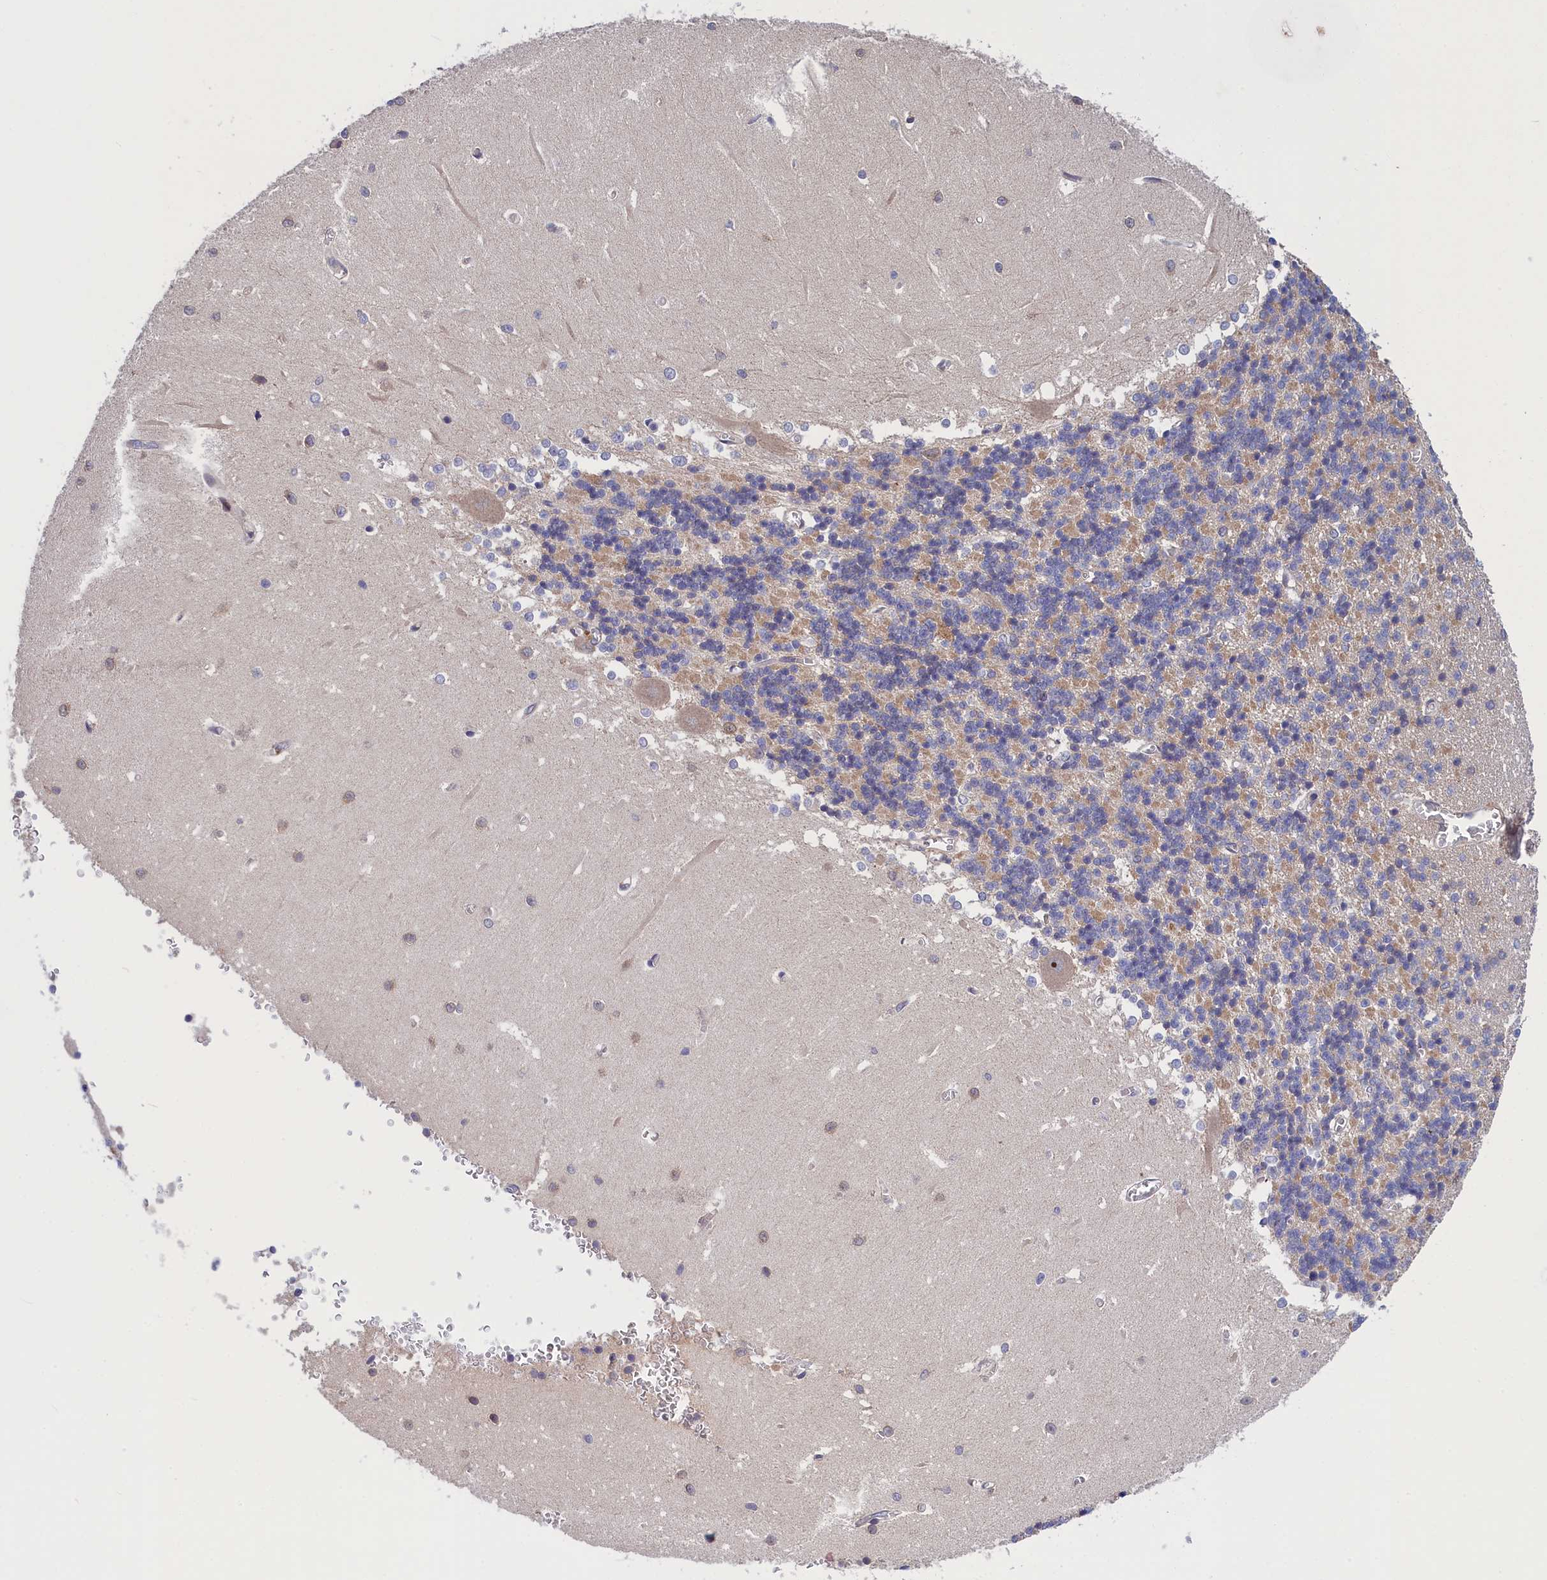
{"staining": {"intensity": "moderate", "quantity": "<25%", "location": "cytoplasmic/membranous"}, "tissue": "cerebellum", "cell_type": "Cells in granular layer", "image_type": "normal", "snomed": [{"axis": "morphology", "description": "Normal tissue, NOS"}, {"axis": "topography", "description": "Cerebellum"}], "caption": "IHC staining of unremarkable cerebellum, which exhibits low levels of moderate cytoplasmic/membranous expression in about <25% of cells in granular layer indicating moderate cytoplasmic/membranous protein staining. The staining was performed using DAB (3,3'-diaminobenzidine) (brown) for protein detection and nuclei were counterstained in hematoxylin (blue).", "gene": "CRACD", "patient": {"sex": "male", "age": 37}}